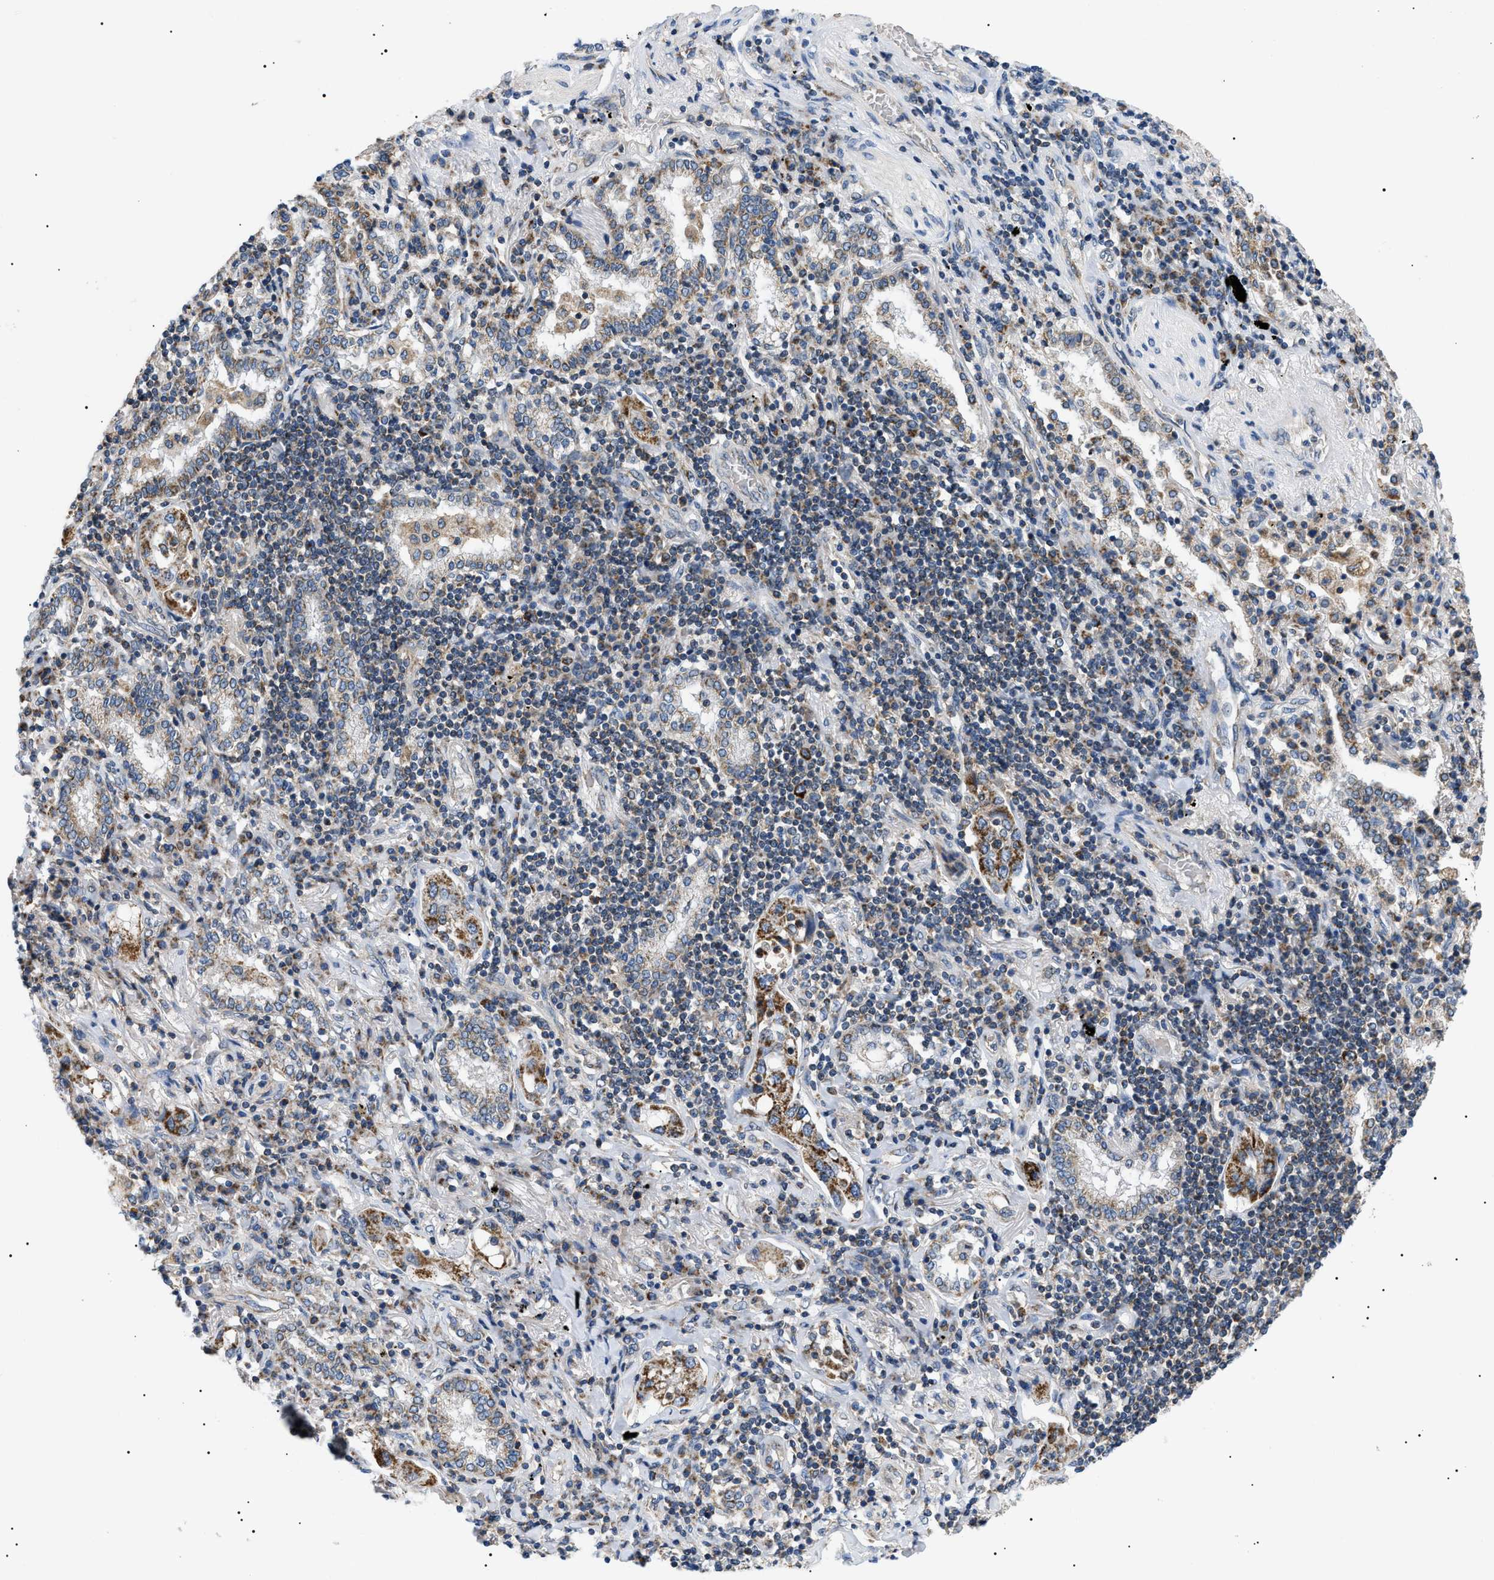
{"staining": {"intensity": "moderate", "quantity": ">75%", "location": "cytoplasmic/membranous"}, "tissue": "lung cancer", "cell_type": "Tumor cells", "image_type": "cancer", "snomed": [{"axis": "morphology", "description": "Adenocarcinoma, NOS"}, {"axis": "topography", "description": "Lung"}], "caption": "This photomicrograph shows immunohistochemistry staining of lung cancer, with medium moderate cytoplasmic/membranous expression in approximately >75% of tumor cells.", "gene": "TOMM6", "patient": {"sex": "female", "age": 65}}